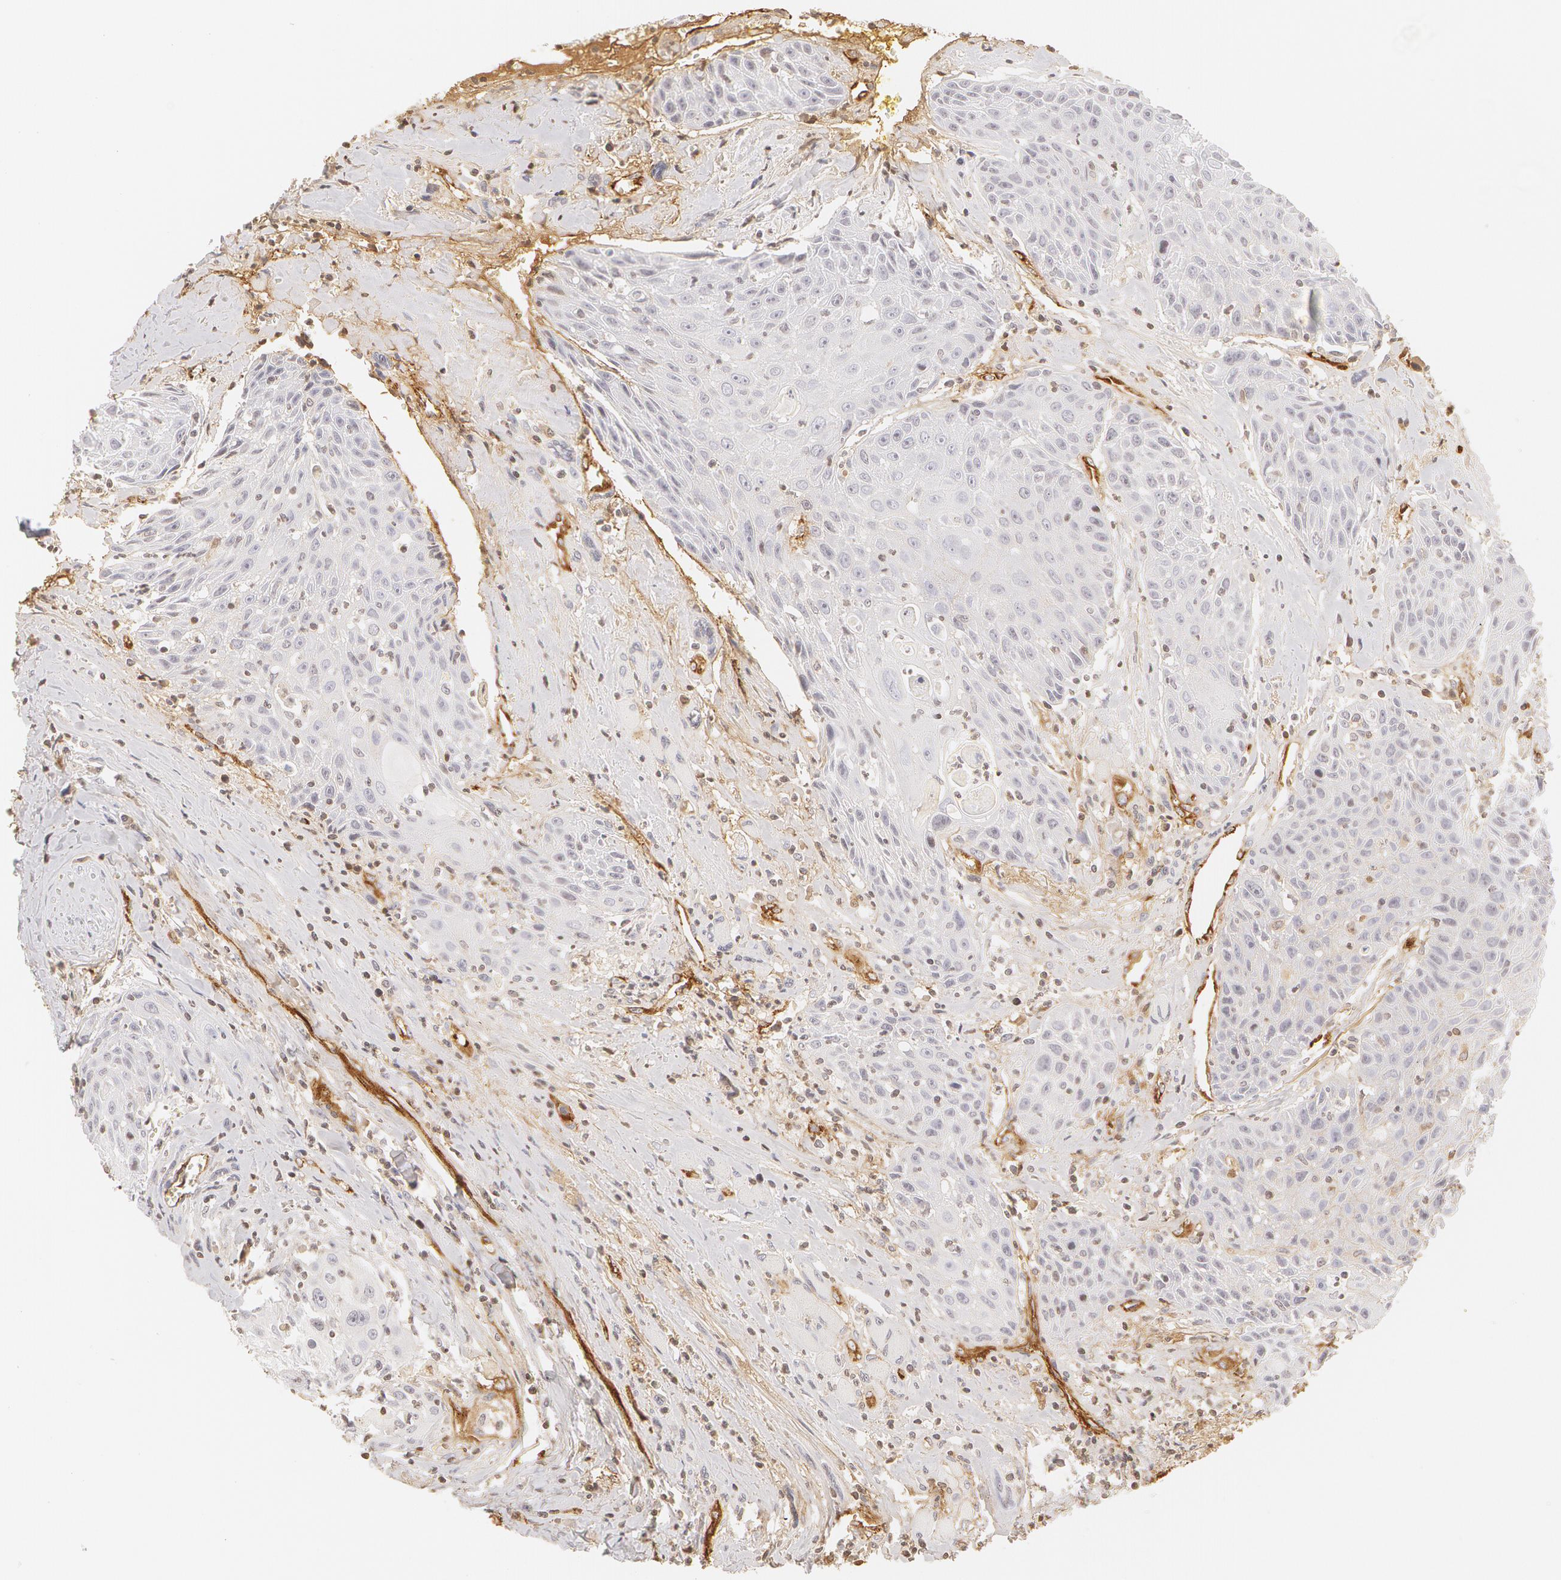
{"staining": {"intensity": "negative", "quantity": "none", "location": "none"}, "tissue": "head and neck cancer", "cell_type": "Tumor cells", "image_type": "cancer", "snomed": [{"axis": "morphology", "description": "Squamous cell carcinoma, NOS"}, {"axis": "topography", "description": "Oral tissue"}, {"axis": "topography", "description": "Head-Neck"}], "caption": "Immunohistochemistry (IHC) micrograph of human head and neck cancer (squamous cell carcinoma) stained for a protein (brown), which displays no expression in tumor cells.", "gene": "VWF", "patient": {"sex": "female", "age": 82}}